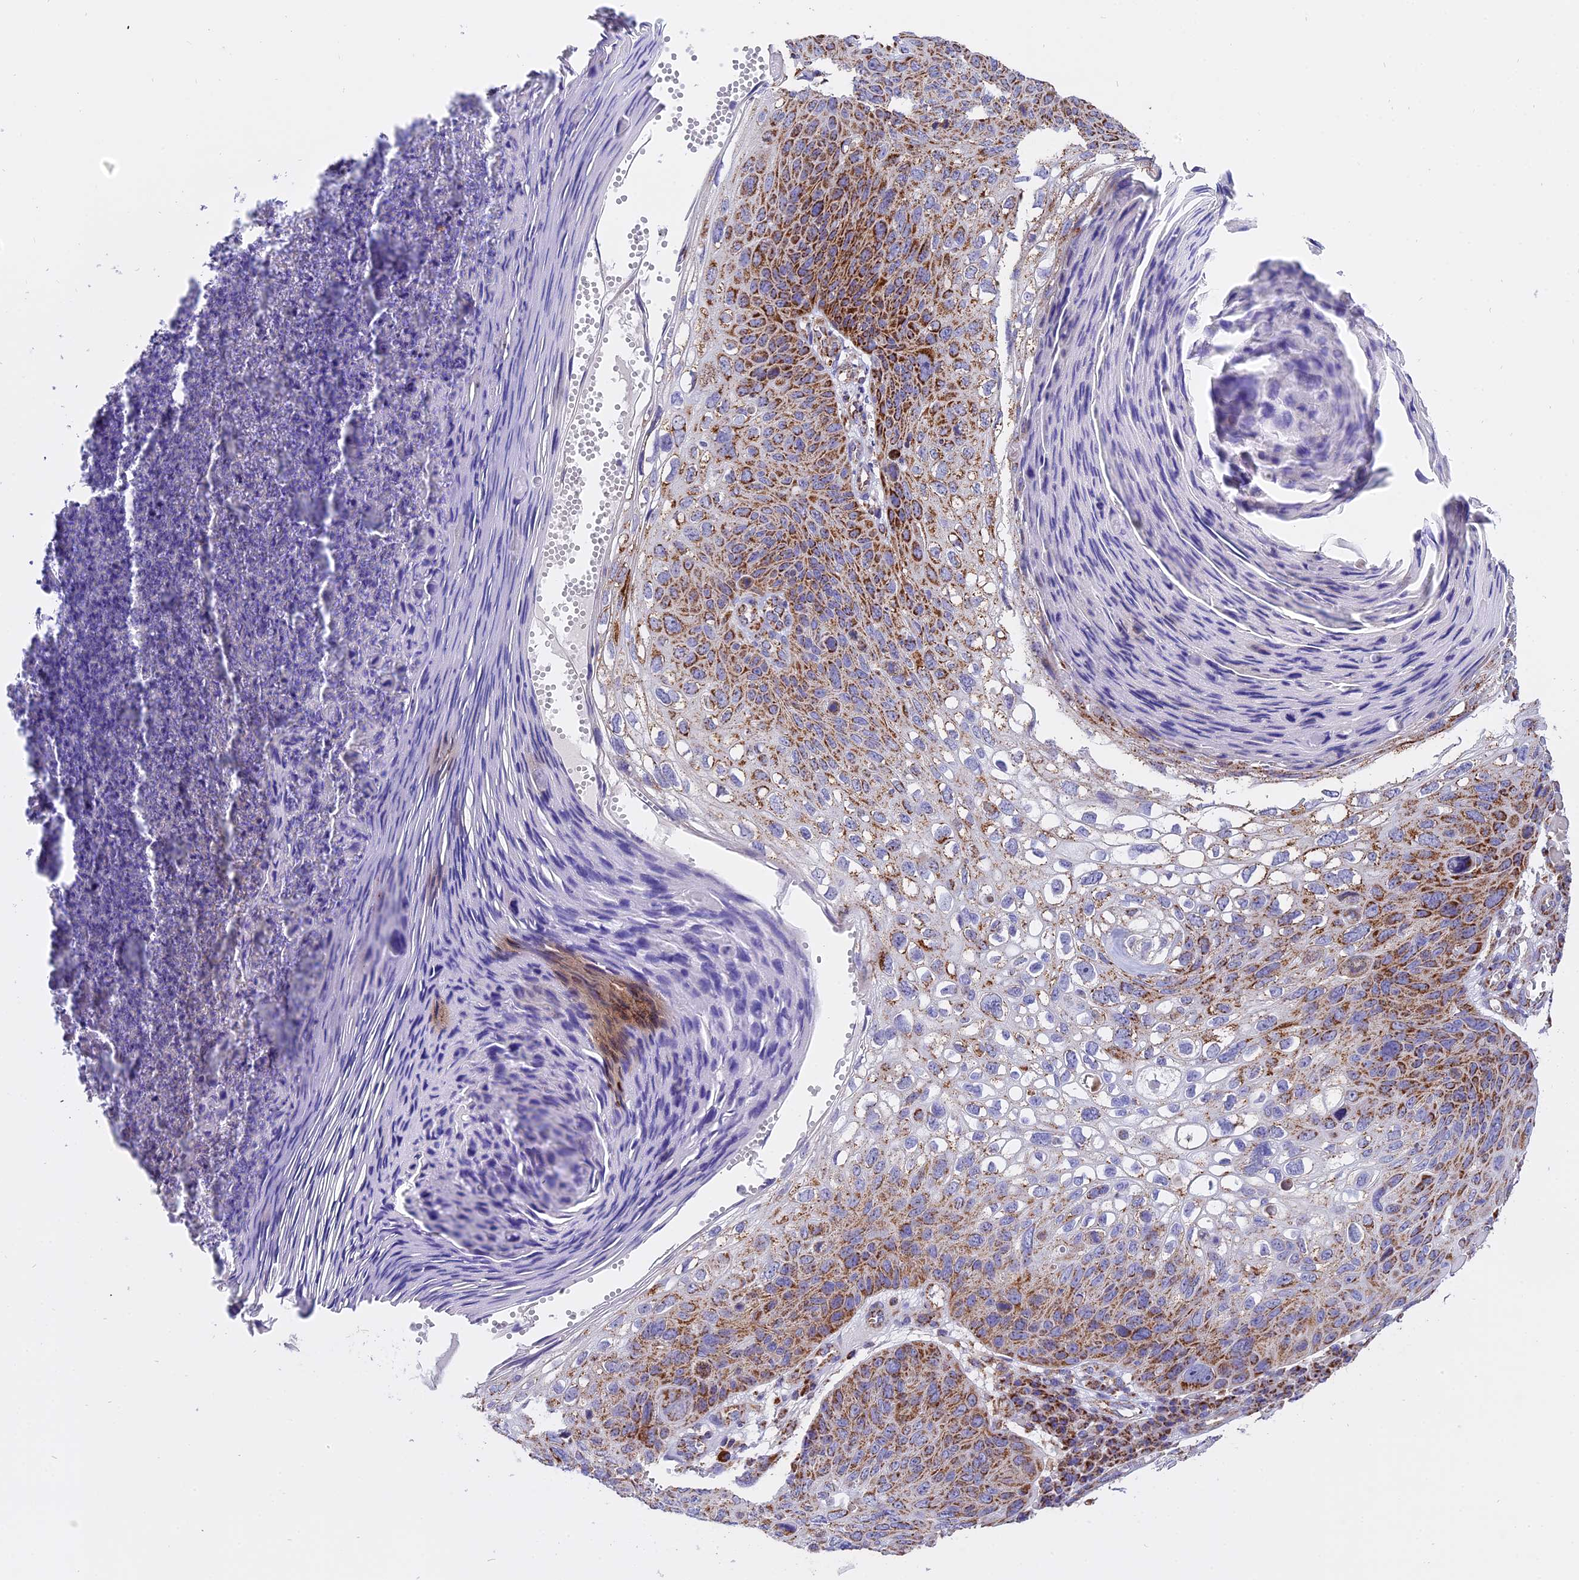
{"staining": {"intensity": "strong", "quantity": ">75%", "location": "cytoplasmic/membranous"}, "tissue": "skin cancer", "cell_type": "Tumor cells", "image_type": "cancer", "snomed": [{"axis": "morphology", "description": "Squamous cell carcinoma, NOS"}, {"axis": "topography", "description": "Skin"}], "caption": "Immunohistochemical staining of squamous cell carcinoma (skin) displays high levels of strong cytoplasmic/membranous expression in about >75% of tumor cells. (DAB (3,3'-diaminobenzidine) = brown stain, brightfield microscopy at high magnification).", "gene": "MRPS34", "patient": {"sex": "female", "age": 90}}